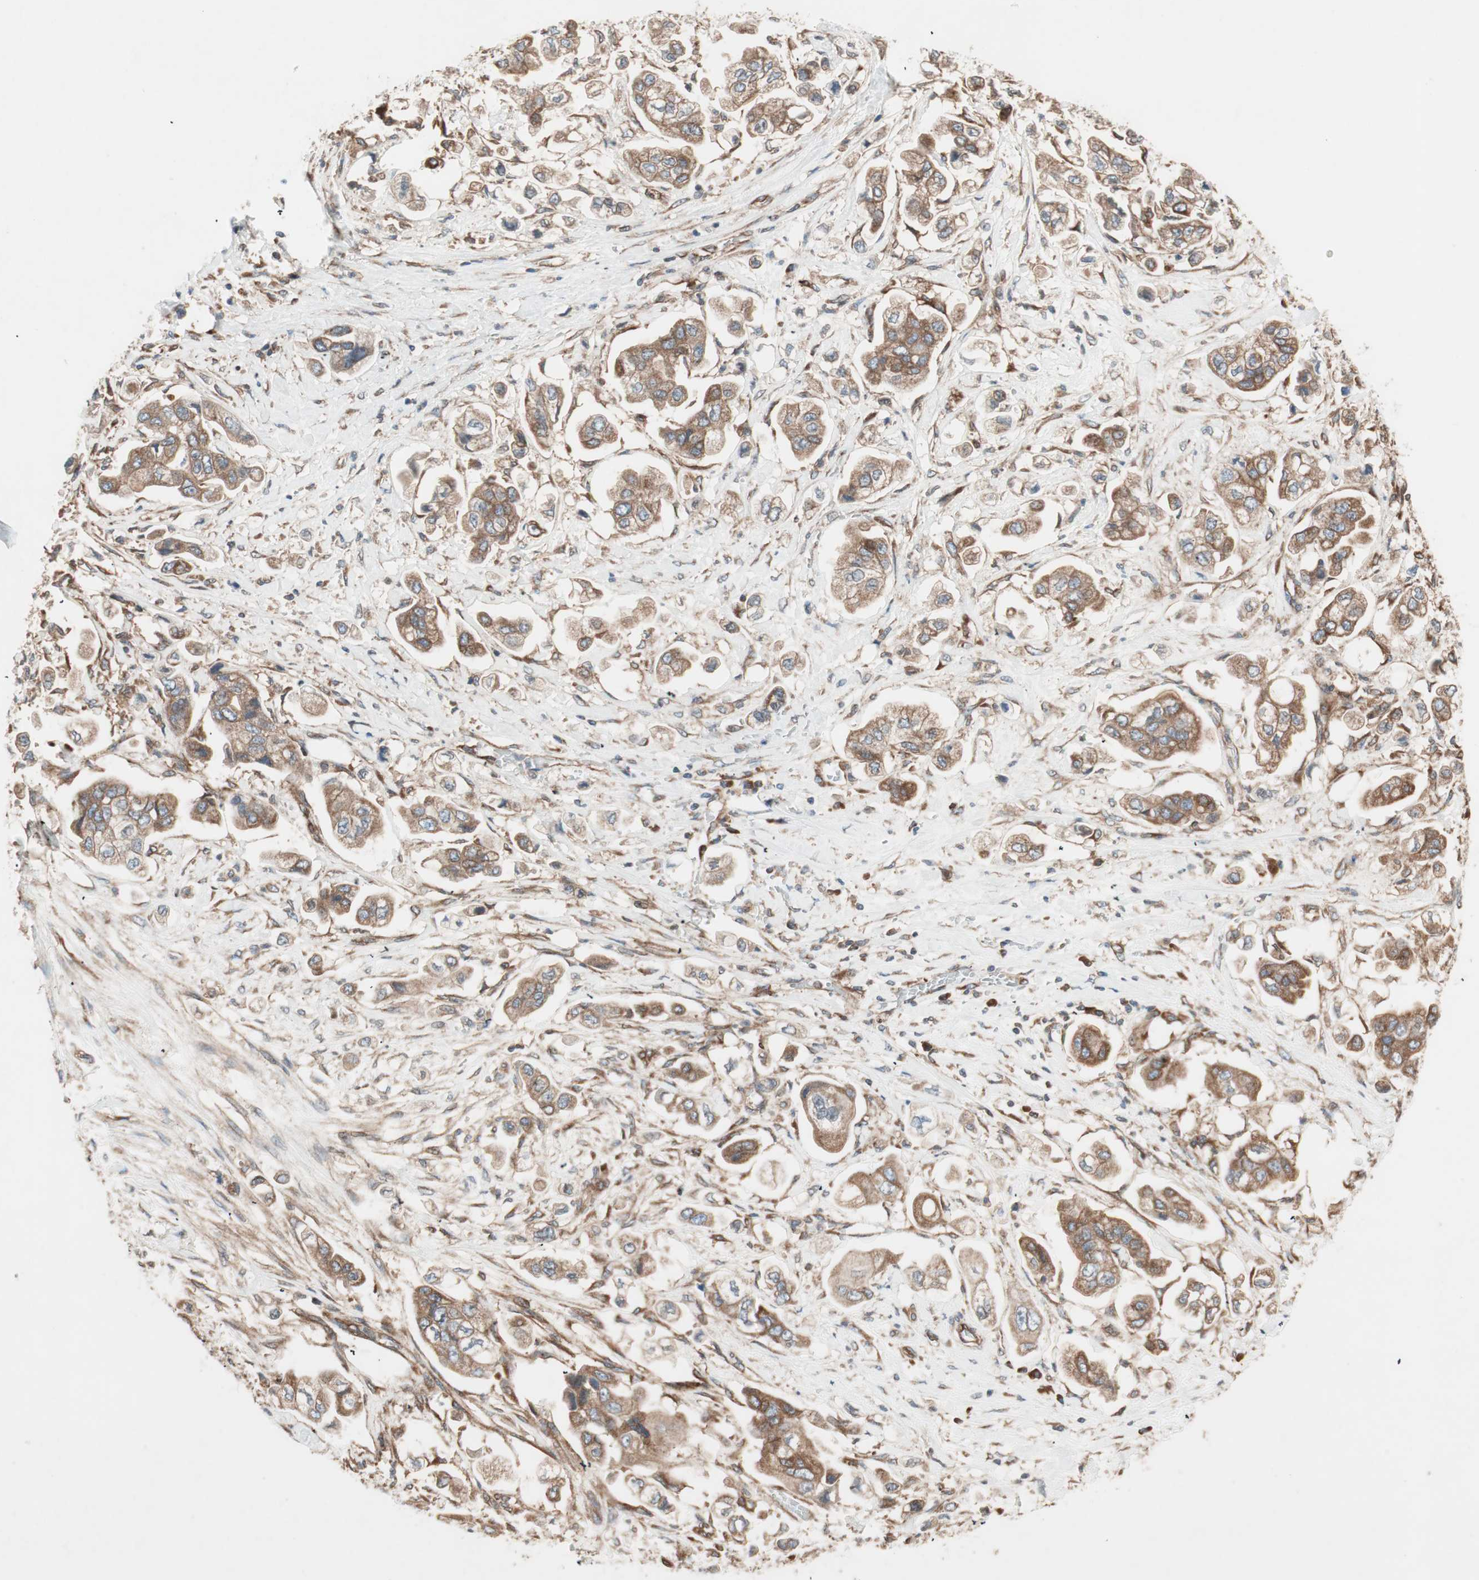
{"staining": {"intensity": "moderate", "quantity": ">75%", "location": "cytoplasmic/membranous"}, "tissue": "stomach cancer", "cell_type": "Tumor cells", "image_type": "cancer", "snomed": [{"axis": "morphology", "description": "Adenocarcinoma, NOS"}, {"axis": "topography", "description": "Stomach"}], "caption": "Protein analysis of stomach adenocarcinoma tissue shows moderate cytoplasmic/membranous positivity in about >75% of tumor cells.", "gene": "RAB5A", "patient": {"sex": "male", "age": 62}}